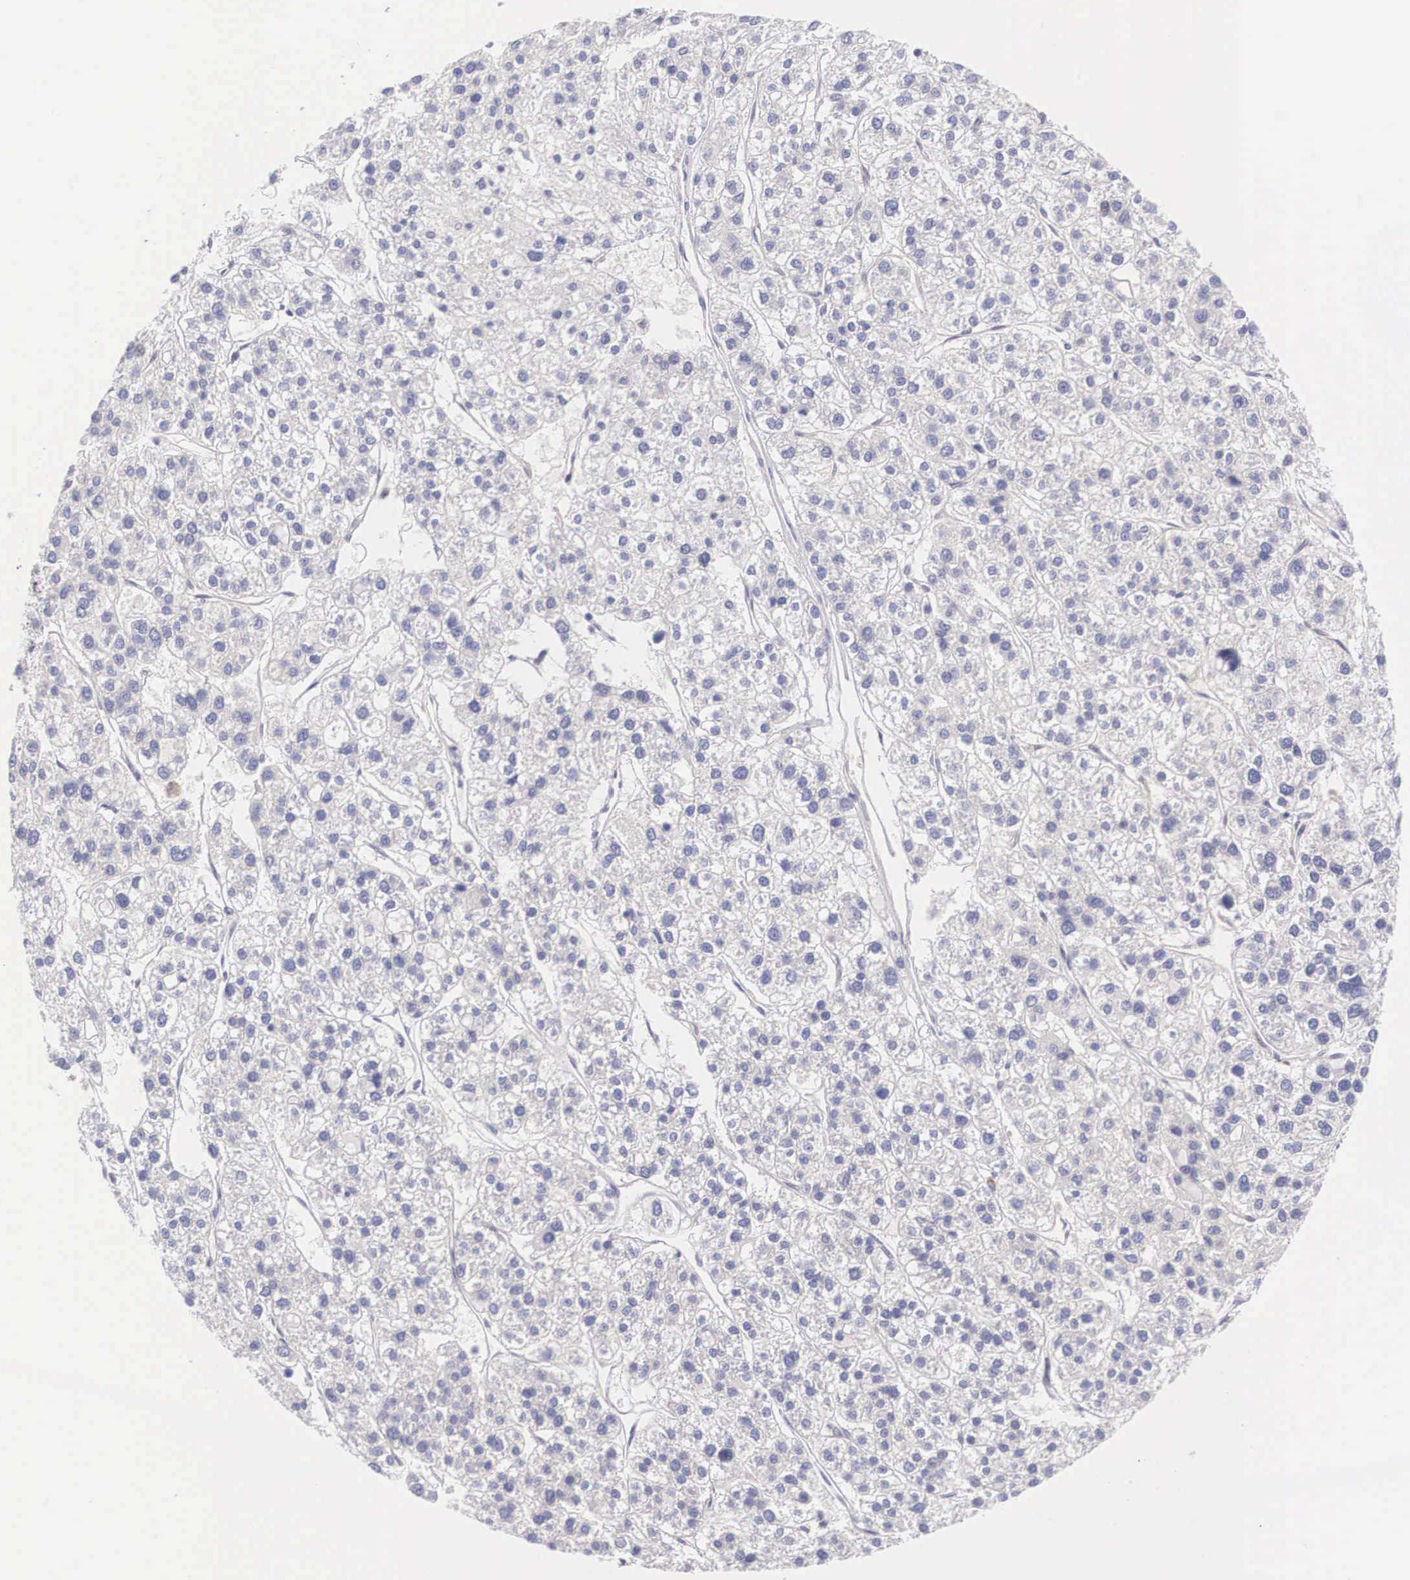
{"staining": {"intensity": "negative", "quantity": "none", "location": "none"}, "tissue": "liver cancer", "cell_type": "Tumor cells", "image_type": "cancer", "snomed": [{"axis": "morphology", "description": "Carcinoma, Hepatocellular, NOS"}, {"axis": "topography", "description": "Liver"}], "caption": "Immunohistochemistry (IHC) photomicrograph of neoplastic tissue: liver cancer (hepatocellular carcinoma) stained with DAB shows no significant protein positivity in tumor cells. (DAB (3,3'-diaminobenzidine) immunohistochemistry (IHC), high magnification).", "gene": "IGBP1", "patient": {"sex": "female", "age": 85}}